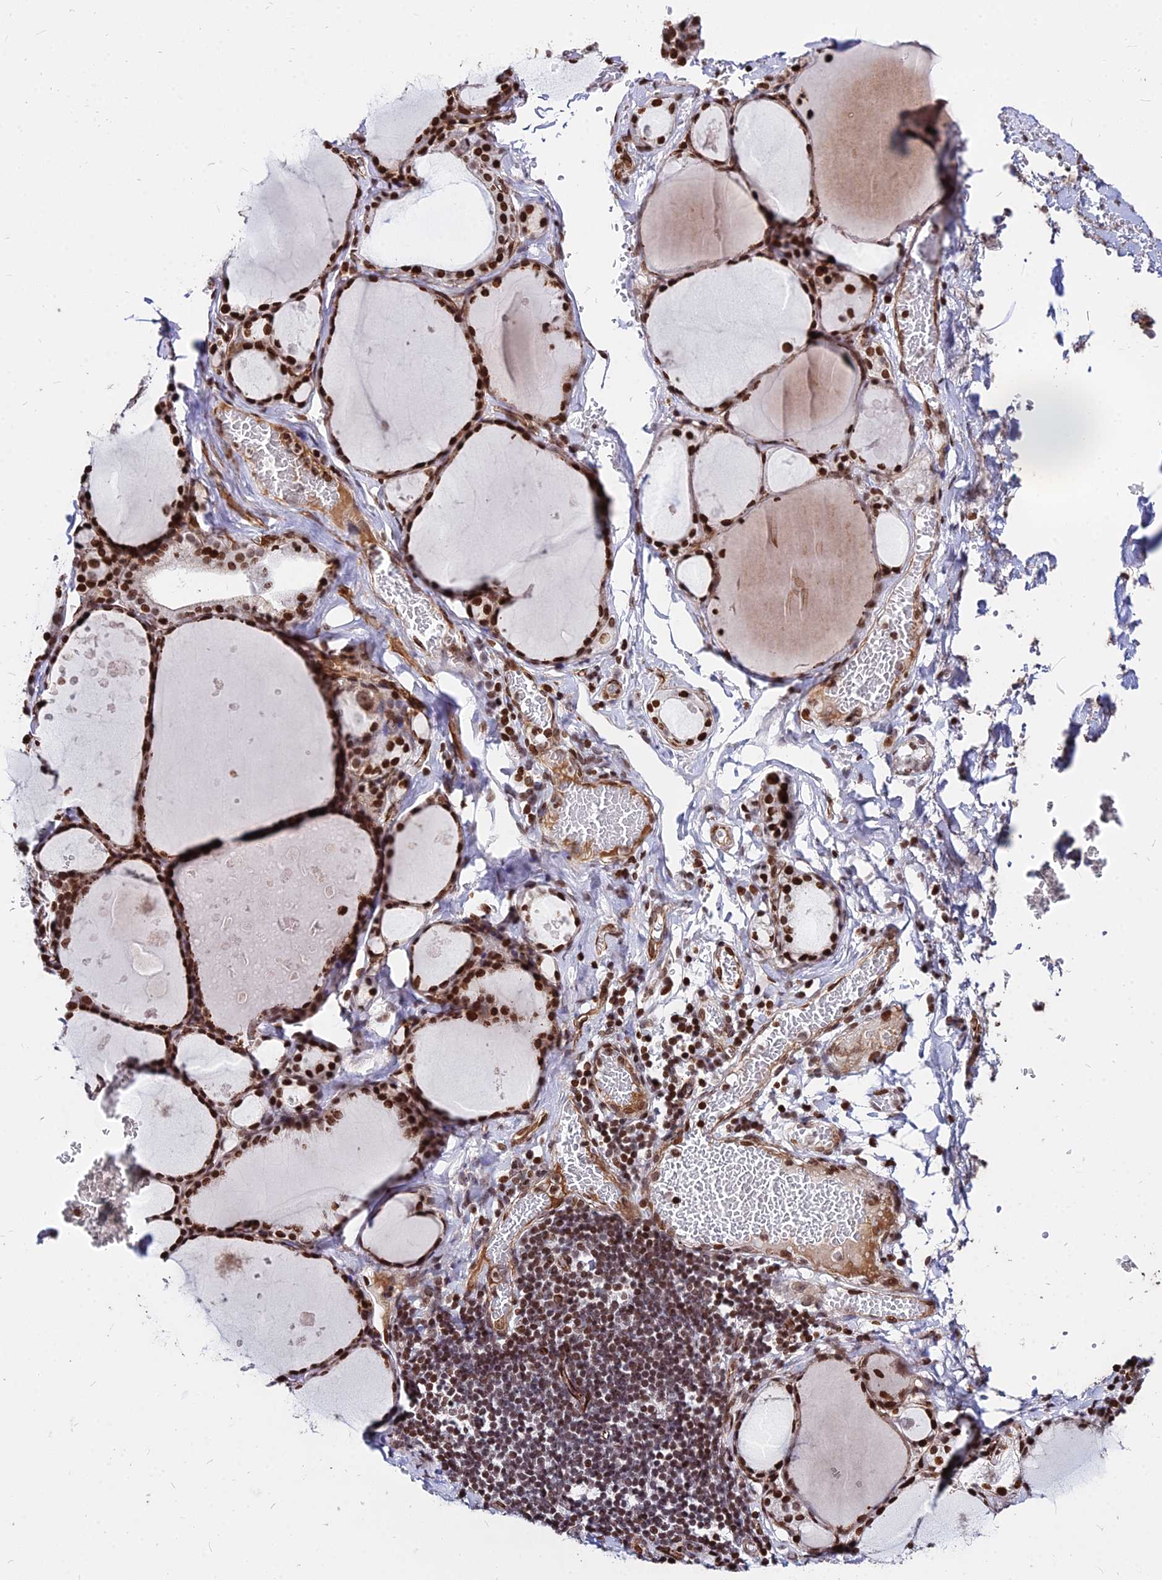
{"staining": {"intensity": "strong", "quantity": ">75%", "location": "nuclear"}, "tissue": "thyroid gland", "cell_type": "Glandular cells", "image_type": "normal", "snomed": [{"axis": "morphology", "description": "Normal tissue, NOS"}, {"axis": "topography", "description": "Thyroid gland"}], "caption": "Thyroid gland stained with DAB IHC demonstrates high levels of strong nuclear staining in approximately >75% of glandular cells.", "gene": "NYAP2", "patient": {"sex": "male", "age": 56}}